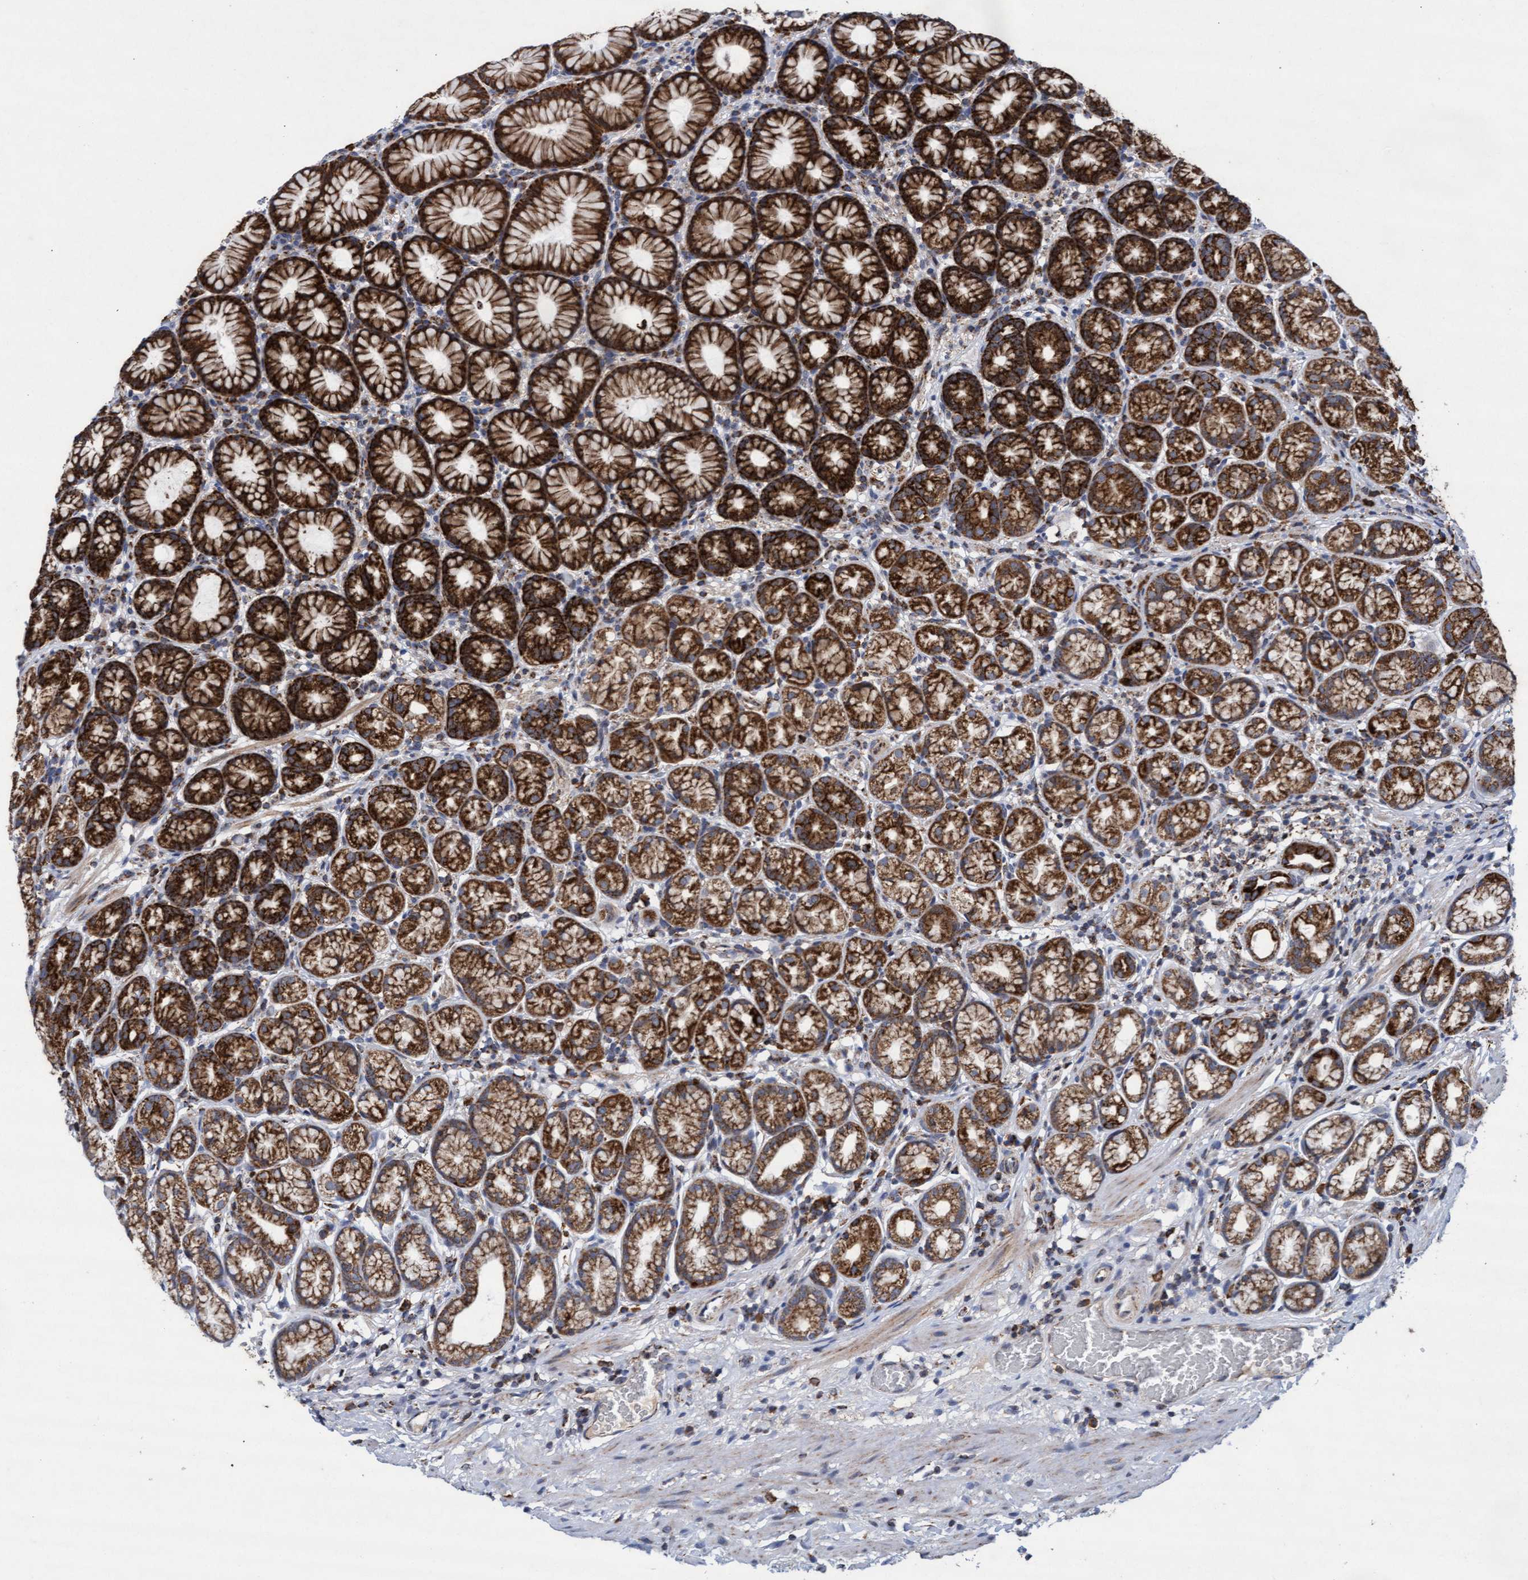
{"staining": {"intensity": "strong", "quantity": ">75%", "location": "cytoplasmic/membranous"}, "tissue": "stomach", "cell_type": "Glandular cells", "image_type": "normal", "snomed": [{"axis": "morphology", "description": "Normal tissue, NOS"}, {"axis": "topography", "description": "Stomach"}], "caption": "Immunohistochemical staining of unremarkable human stomach demonstrates >75% levels of strong cytoplasmic/membranous protein staining in approximately >75% of glandular cells. The staining was performed using DAB (3,3'-diaminobenzidine), with brown indicating positive protein expression. Nuclei are stained blue with hematoxylin.", "gene": "MRPL38", "patient": {"sex": "male", "age": 42}}